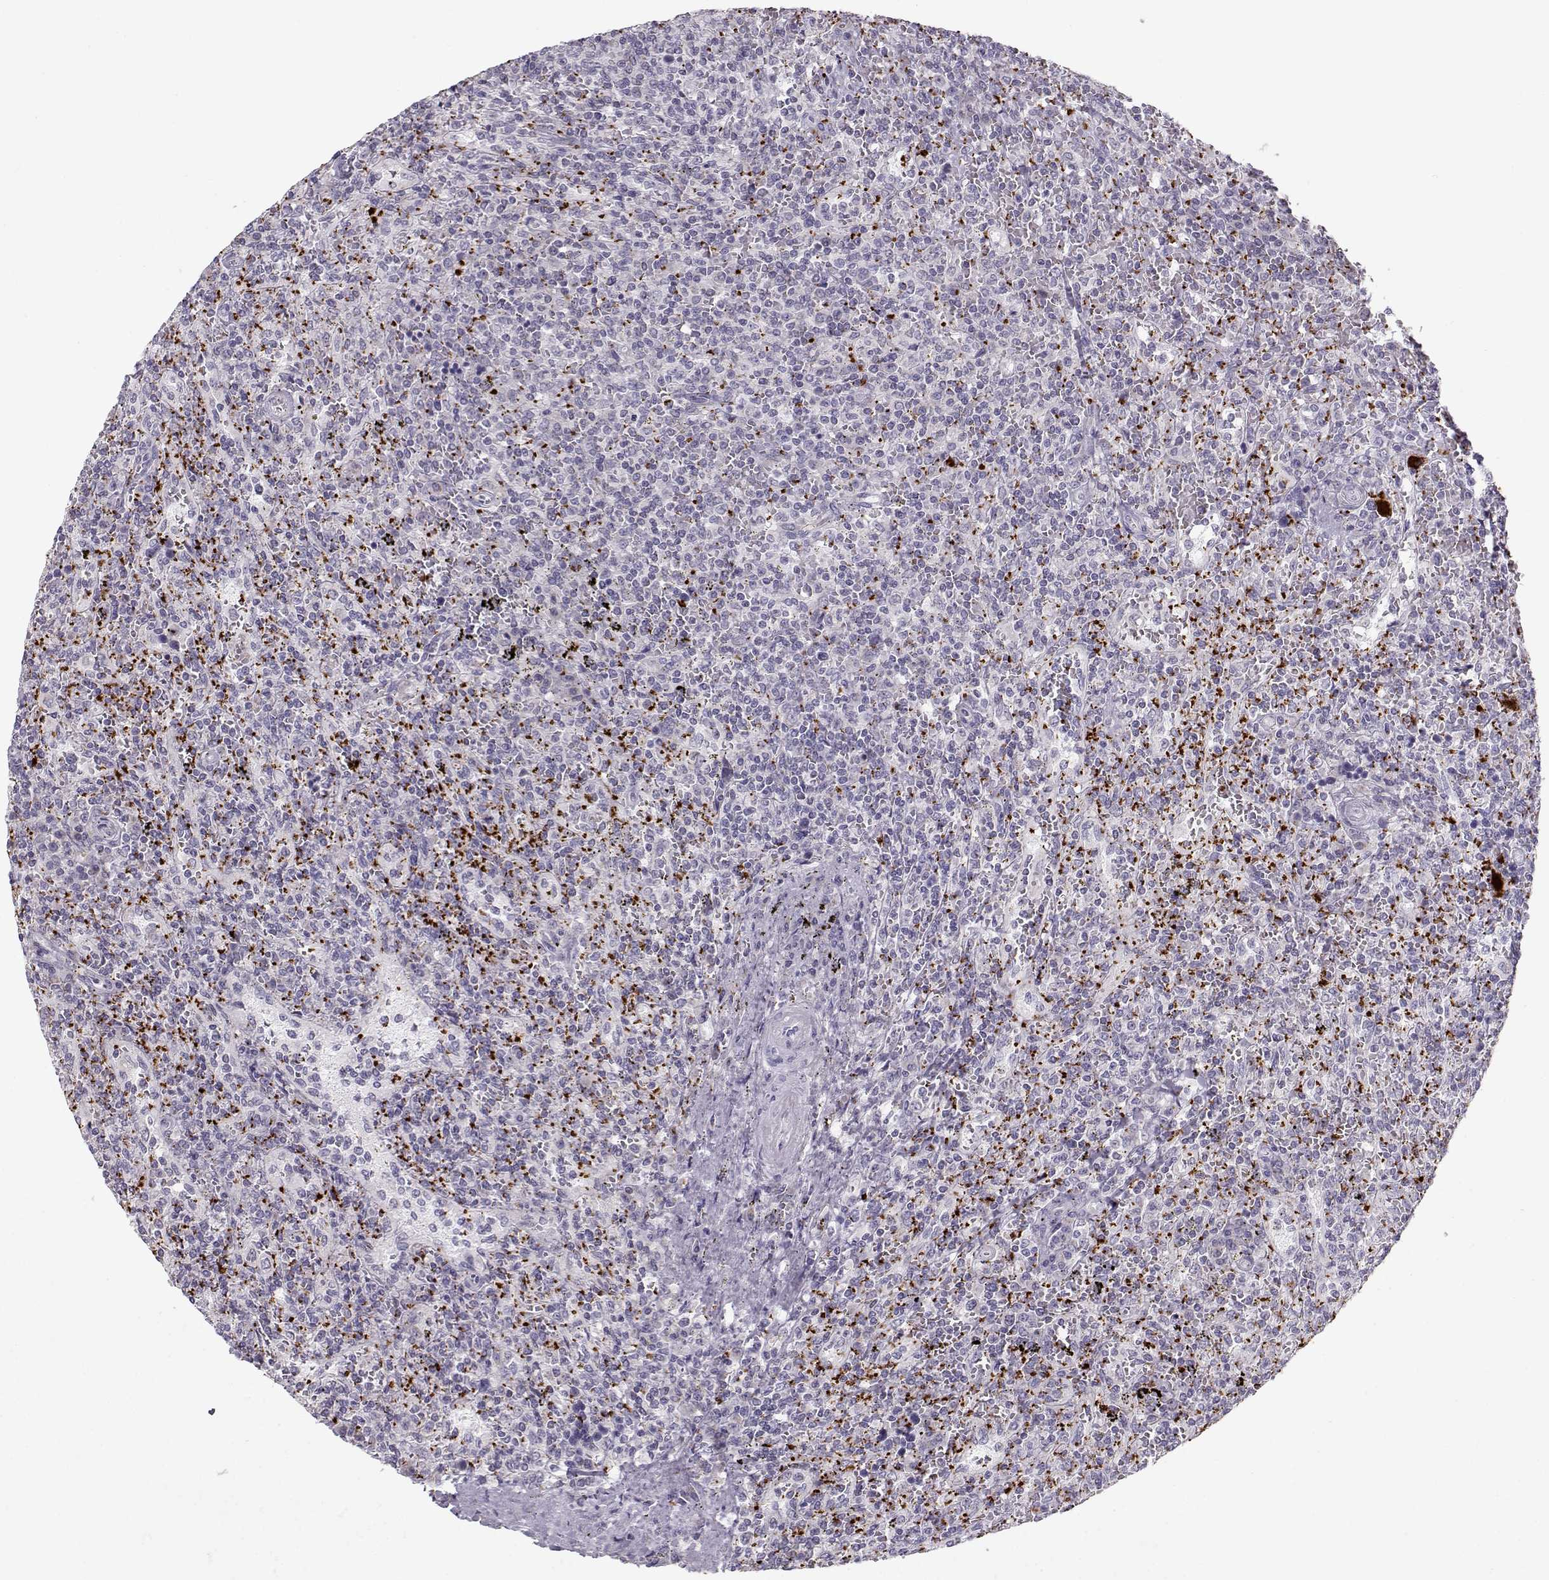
{"staining": {"intensity": "strong", "quantity": "<25%", "location": "cytoplasmic/membranous"}, "tissue": "lymphoma", "cell_type": "Tumor cells", "image_type": "cancer", "snomed": [{"axis": "morphology", "description": "Malignant lymphoma, non-Hodgkin's type, Low grade"}, {"axis": "topography", "description": "Spleen"}], "caption": "This image reveals lymphoma stained with IHC to label a protein in brown. The cytoplasmic/membranous of tumor cells show strong positivity for the protein. Nuclei are counter-stained blue.", "gene": "KLF17", "patient": {"sex": "male", "age": 62}}